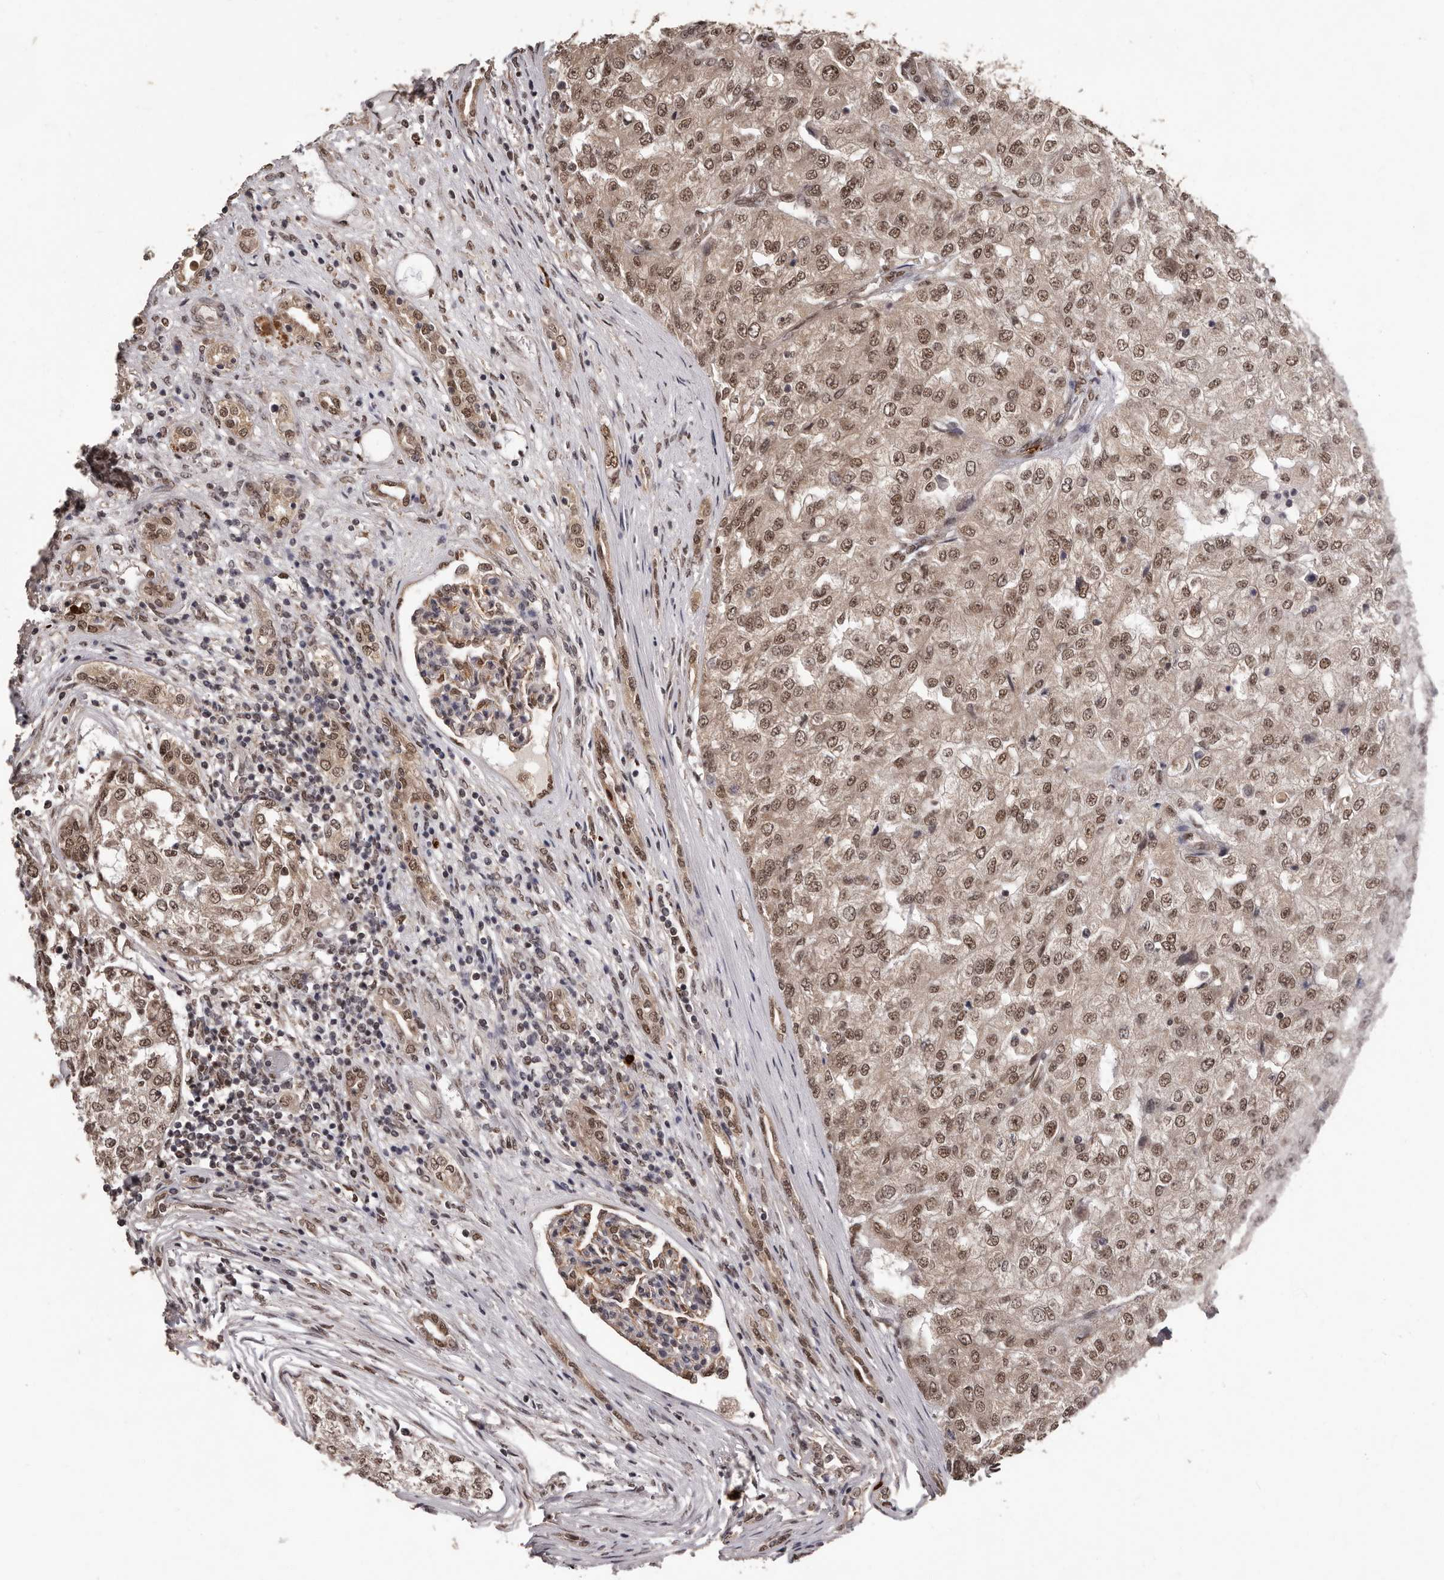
{"staining": {"intensity": "moderate", "quantity": ">75%", "location": "cytoplasmic/membranous,nuclear"}, "tissue": "renal cancer", "cell_type": "Tumor cells", "image_type": "cancer", "snomed": [{"axis": "morphology", "description": "Adenocarcinoma, NOS"}, {"axis": "topography", "description": "Kidney"}], "caption": "DAB immunohistochemical staining of human renal cancer shows moderate cytoplasmic/membranous and nuclear protein positivity in about >75% of tumor cells. Nuclei are stained in blue.", "gene": "VPS37A", "patient": {"sex": "female", "age": 54}}